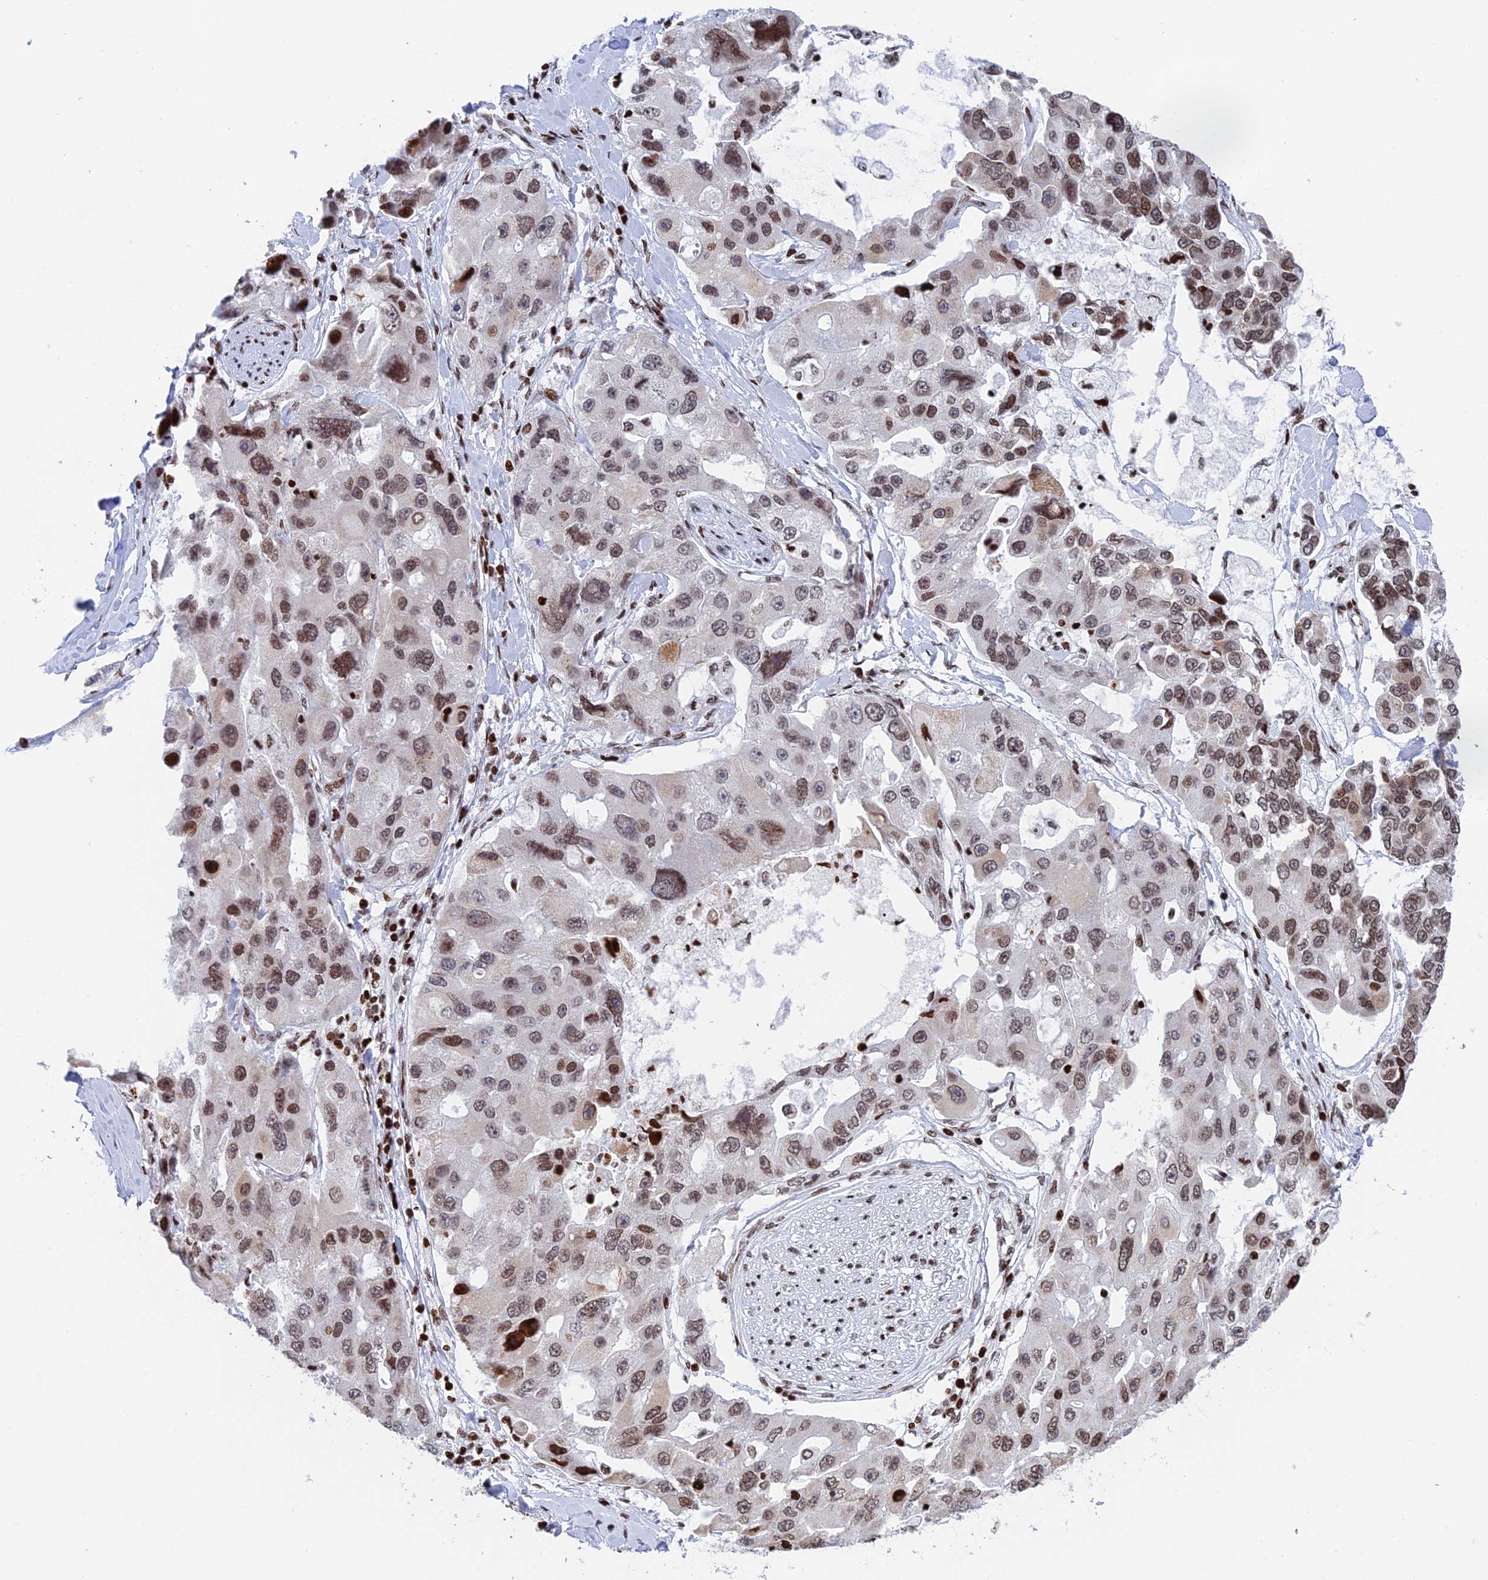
{"staining": {"intensity": "moderate", "quantity": "25%-75%", "location": "nuclear"}, "tissue": "lung cancer", "cell_type": "Tumor cells", "image_type": "cancer", "snomed": [{"axis": "morphology", "description": "Adenocarcinoma, NOS"}, {"axis": "topography", "description": "Lung"}], "caption": "Immunohistochemical staining of human lung cancer displays moderate nuclear protein positivity in about 25%-75% of tumor cells. Immunohistochemistry stains the protein in brown and the nuclei are stained blue.", "gene": "RPAP1", "patient": {"sex": "female", "age": 54}}